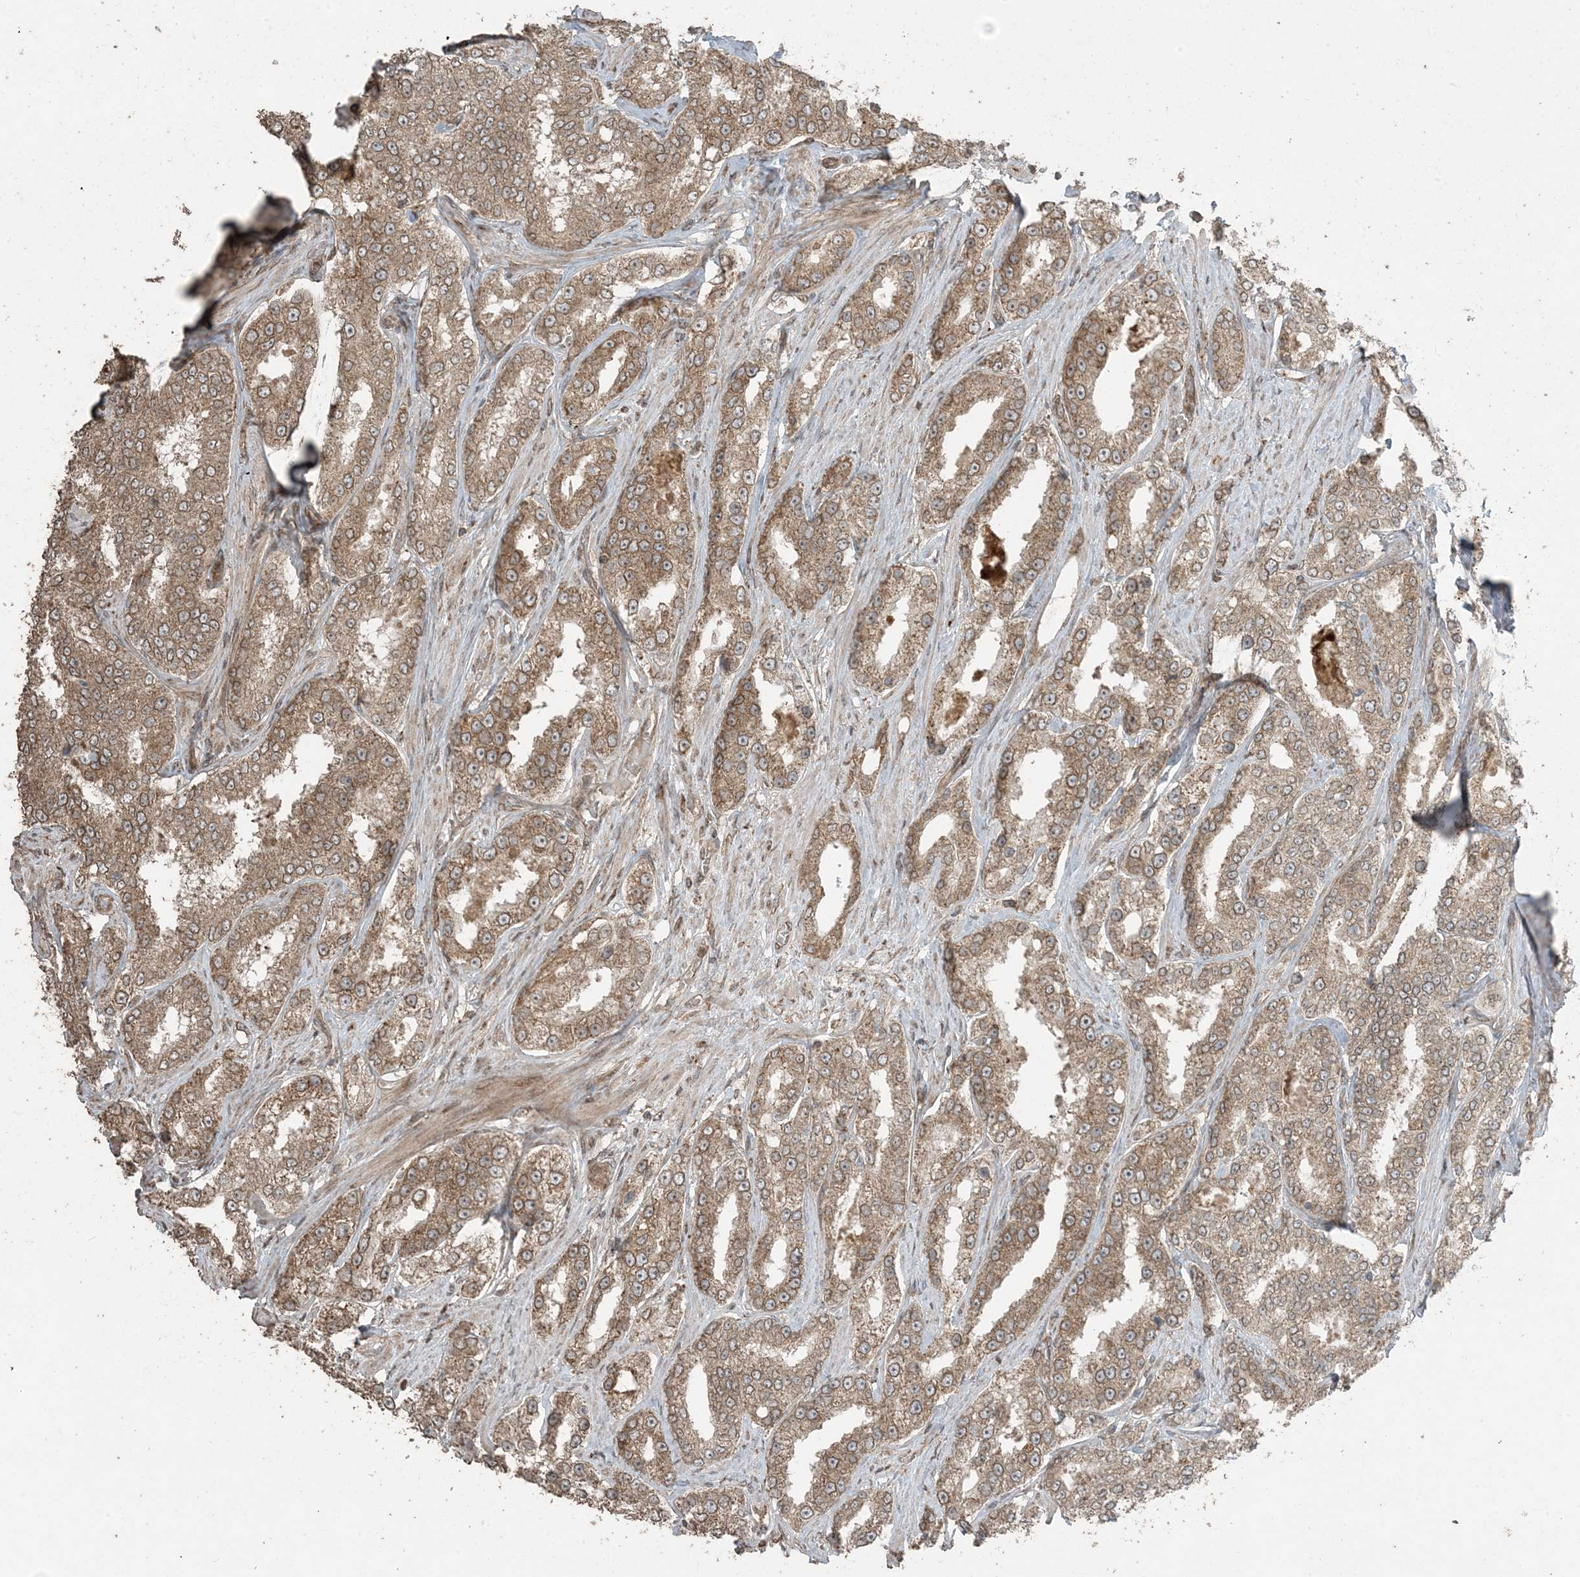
{"staining": {"intensity": "moderate", "quantity": ">75%", "location": "cytoplasmic/membranous"}, "tissue": "prostate cancer", "cell_type": "Tumor cells", "image_type": "cancer", "snomed": [{"axis": "morphology", "description": "Normal tissue, NOS"}, {"axis": "morphology", "description": "Adenocarcinoma, High grade"}, {"axis": "topography", "description": "Prostate"}], "caption": "Human adenocarcinoma (high-grade) (prostate) stained for a protein (brown) exhibits moderate cytoplasmic/membranous positive expression in about >75% of tumor cells.", "gene": "DDX19B", "patient": {"sex": "male", "age": 83}}